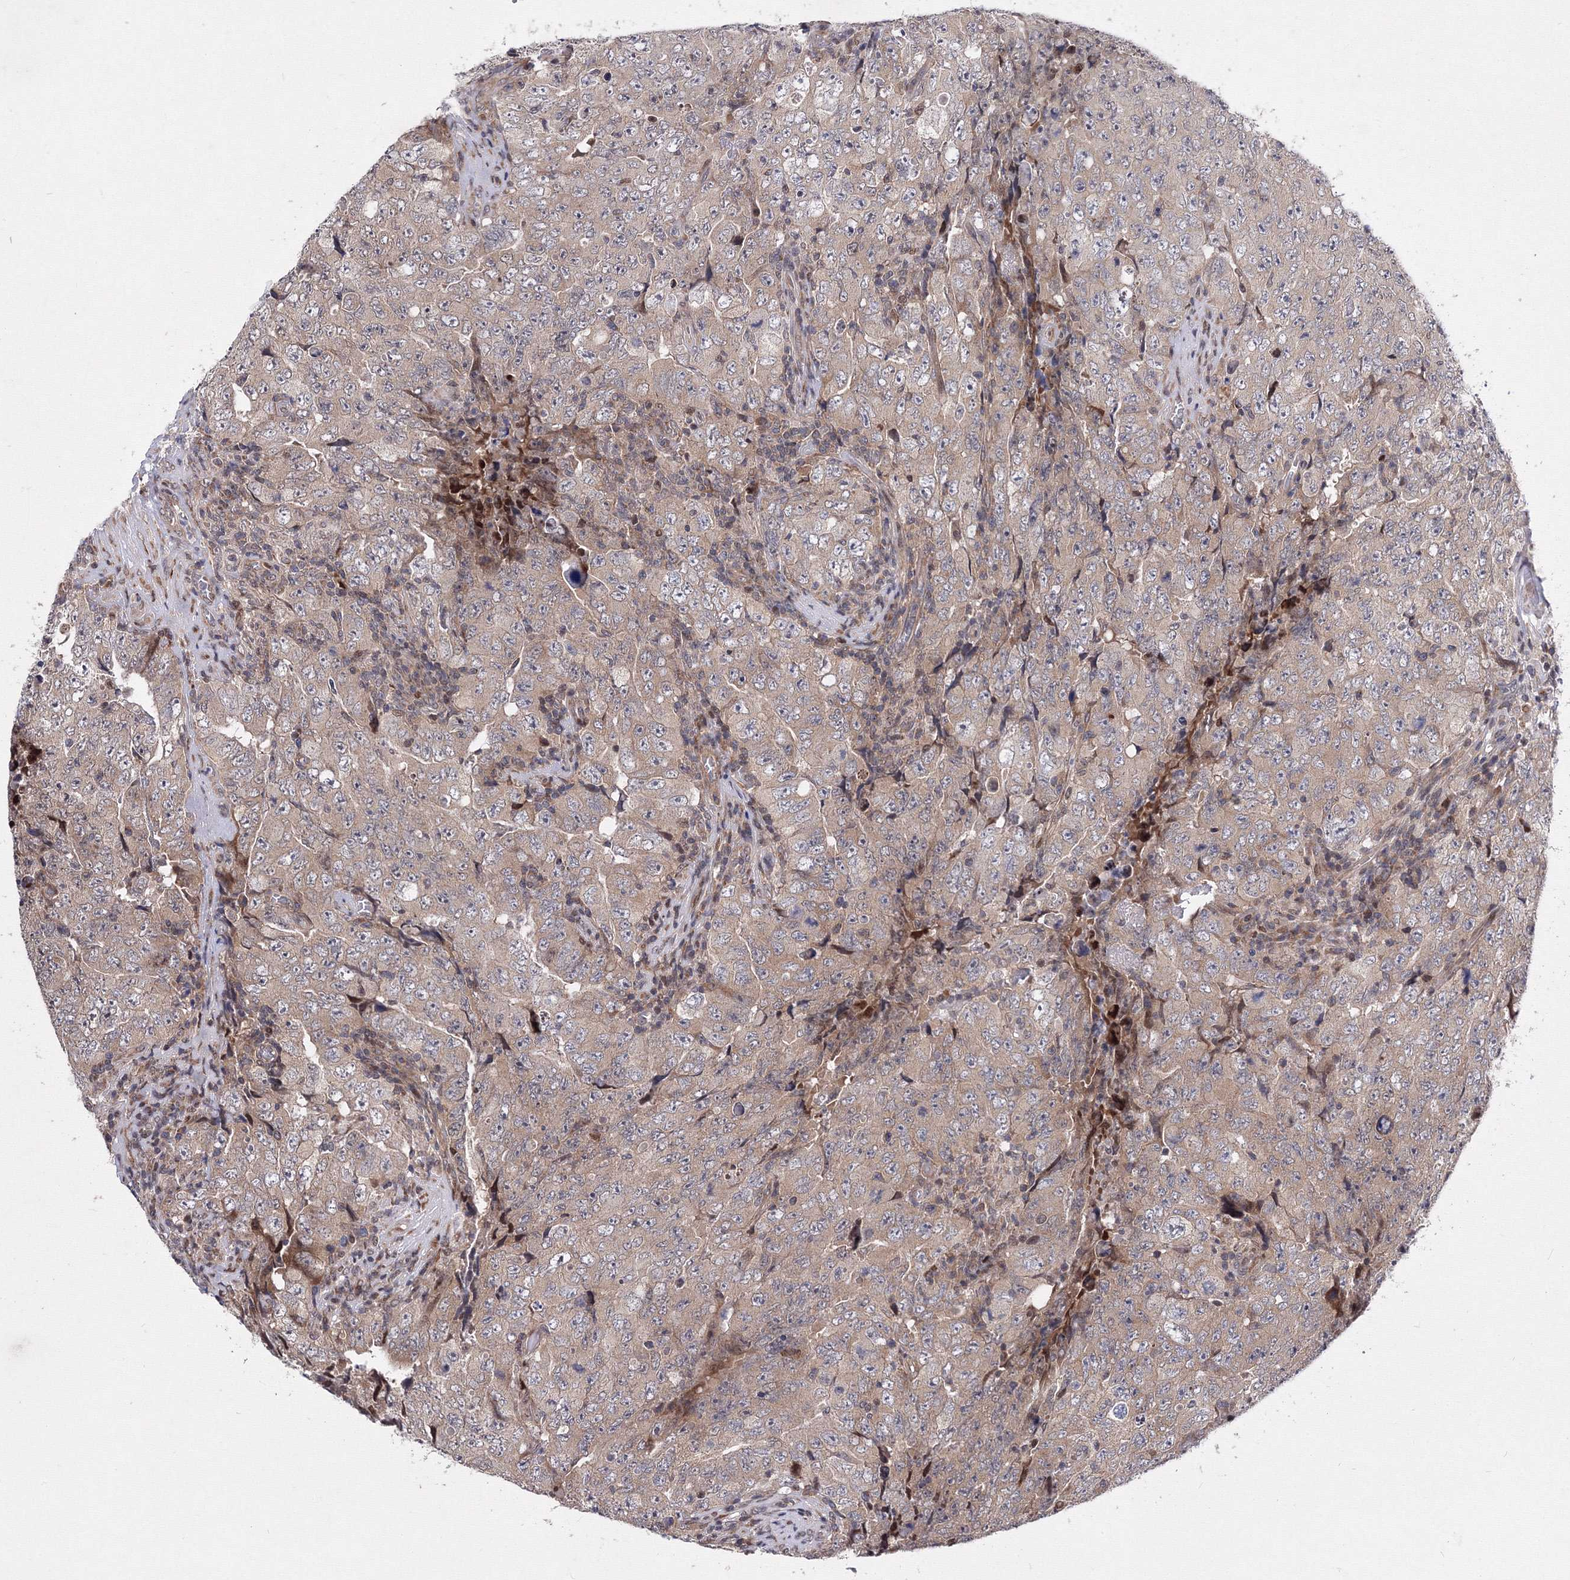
{"staining": {"intensity": "moderate", "quantity": ">75%", "location": "cytoplasmic/membranous"}, "tissue": "testis cancer", "cell_type": "Tumor cells", "image_type": "cancer", "snomed": [{"axis": "morphology", "description": "Carcinoma, Embryonal, NOS"}, {"axis": "topography", "description": "Testis"}], "caption": "Protein positivity by IHC reveals moderate cytoplasmic/membranous expression in approximately >75% of tumor cells in embryonal carcinoma (testis).", "gene": "GPN1", "patient": {"sex": "male", "age": 26}}